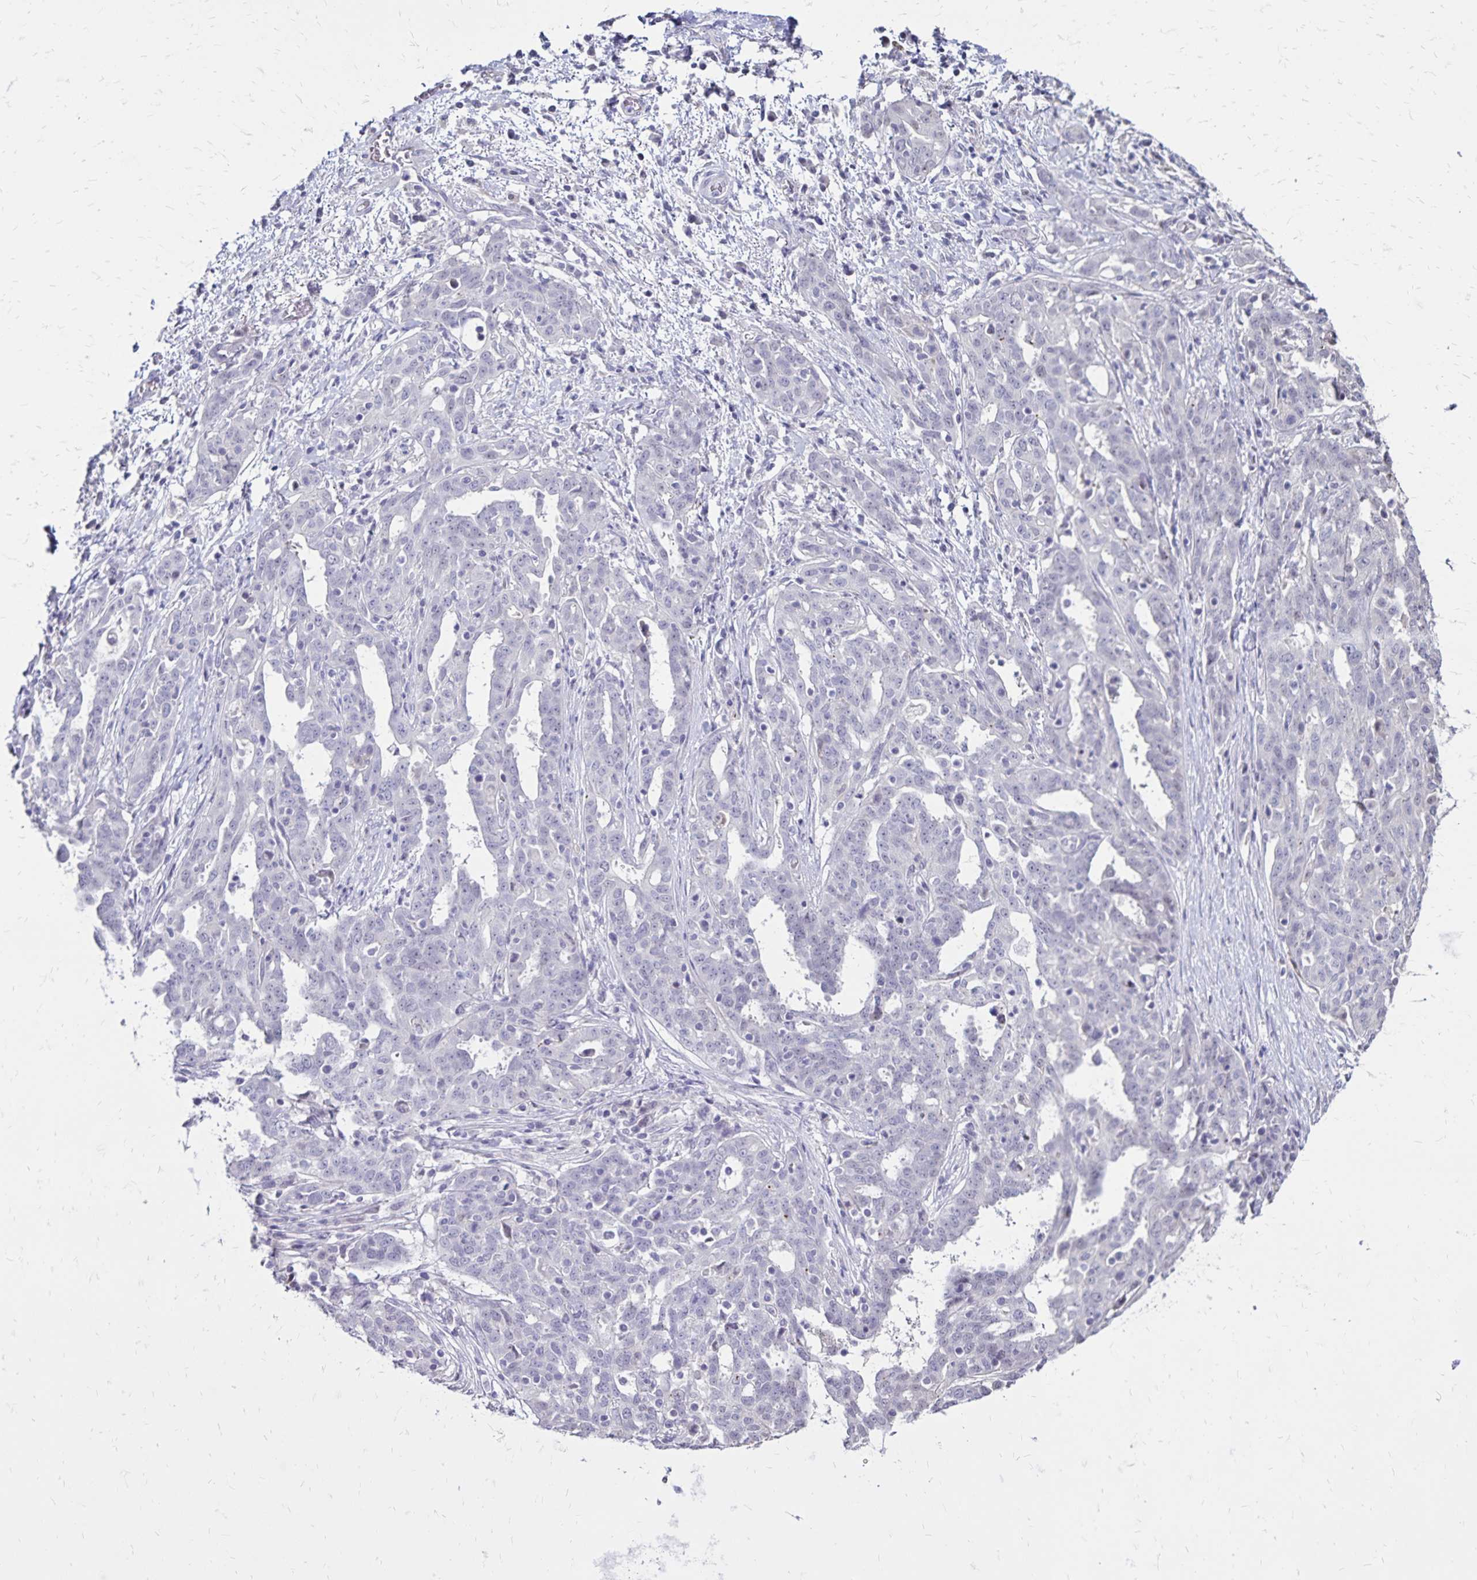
{"staining": {"intensity": "negative", "quantity": "none", "location": "none"}, "tissue": "ovarian cancer", "cell_type": "Tumor cells", "image_type": "cancer", "snomed": [{"axis": "morphology", "description": "Cystadenocarcinoma, serous, NOS"}, {"axis": "topography", "description": "Ovary"}], "caption": "IHC histopathology image of neoplastic tissue: human ovarian serous cystadenocarcinoma stained with DAB (3,3'-diaminobenzidine) reveals no significant protein staining in tumor cells. The staining was performed using DAB (3,3'-diaminobenzidine) to visualize the protein expression in brown, while the nuclei were stained in blue with hematoxylin (Magnification: 20x).", "gene": "SH3GL3", "patient": {"sex": "female", "age": 67}}